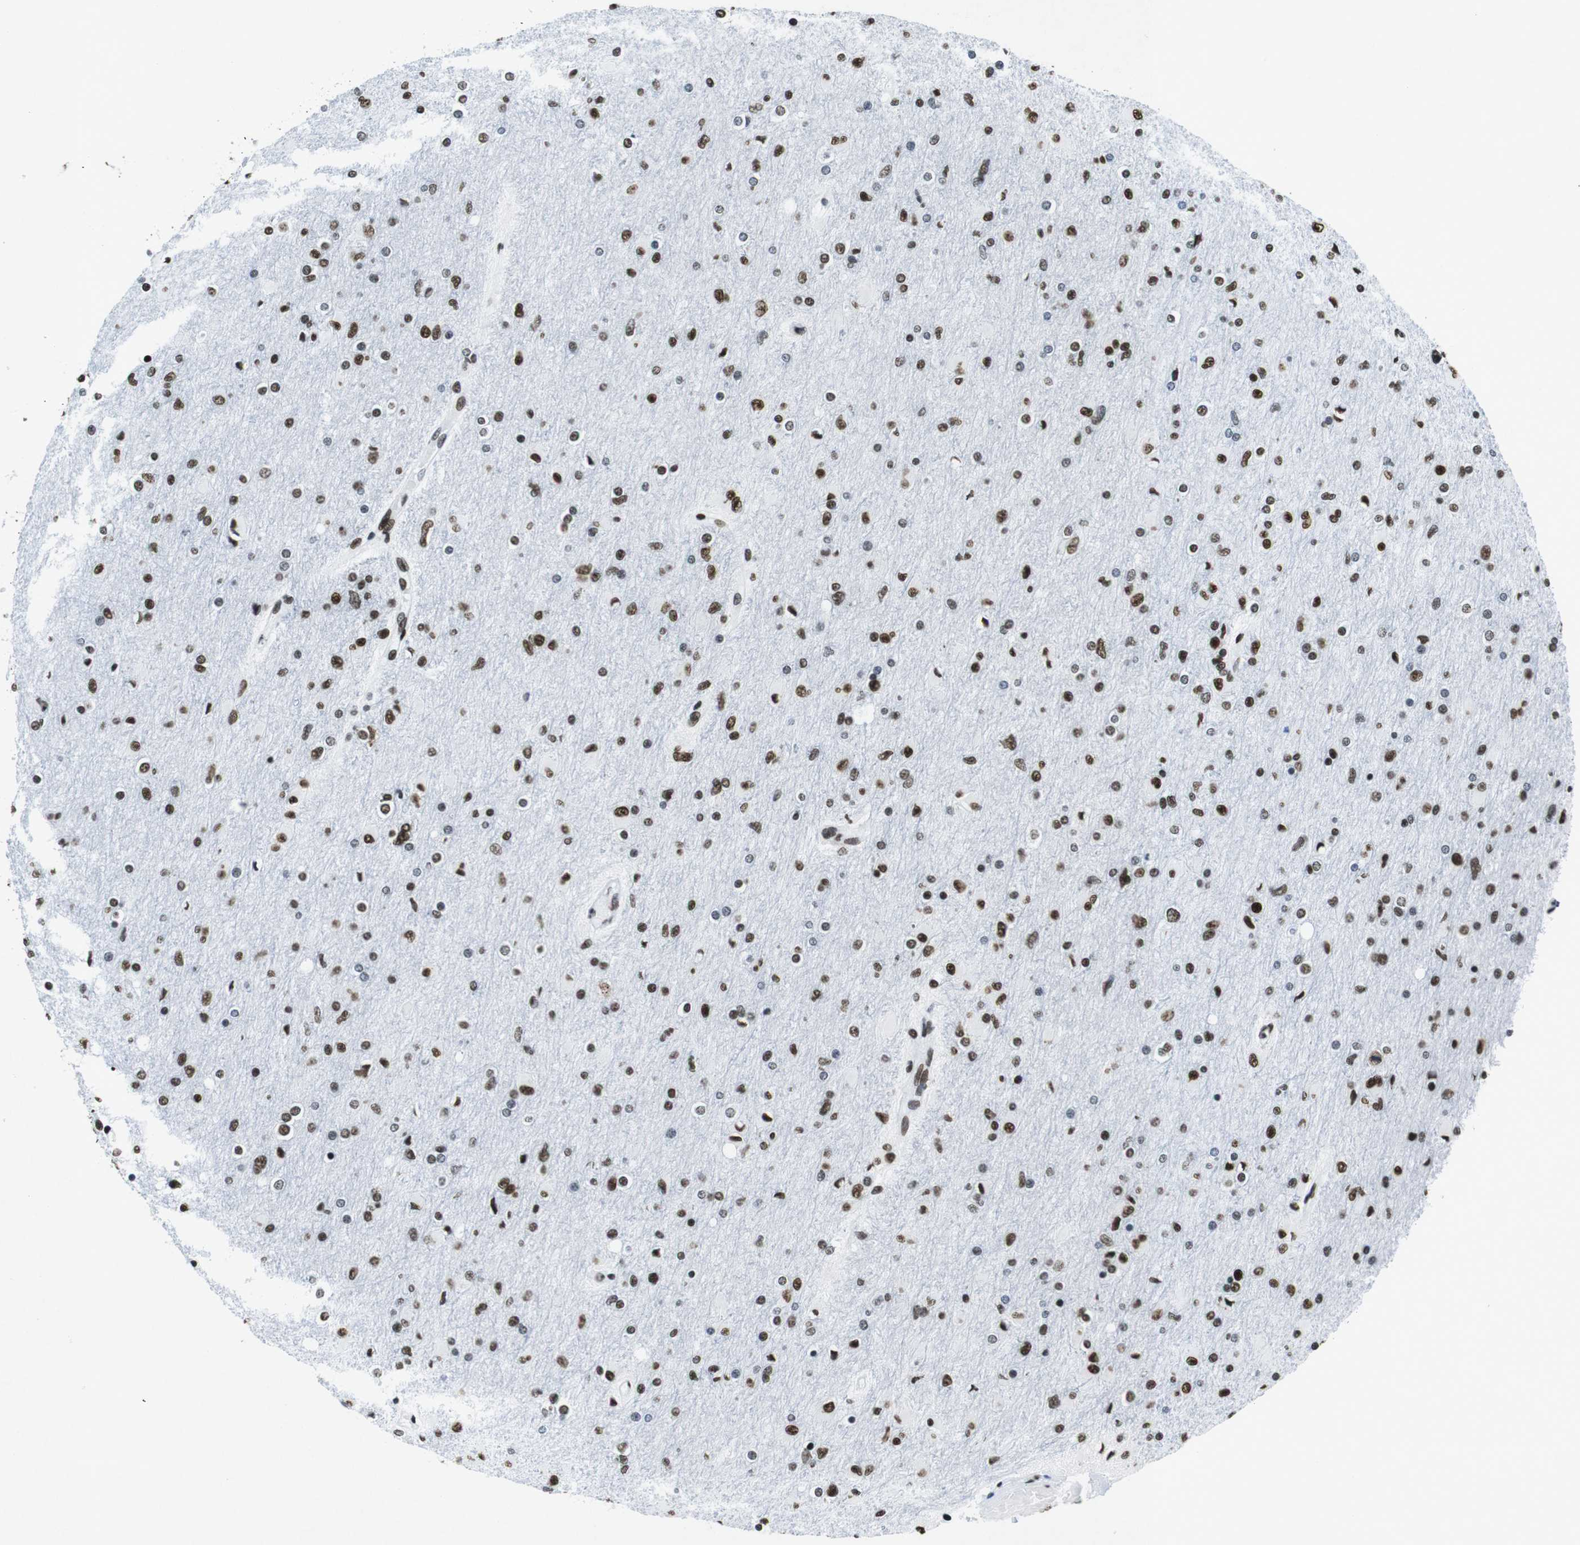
{"staining": {"intensity": "moderate", "quantity": "25%-75%", "location": "nuclear"}, "tissue": "glioma", "cell_type": "Tumor cells", "image_type": "cancer", "snomed": [{"axis": "morphology", "description": "Glioma, malignant, High grade"}, {"axis": "topography", "description": "Cerebral cortex"}], "caption": "Immunohistochemistry (IHC) photomicrograph of neoplastic tissue: glioma stained using immunohistochemistry (IHC) reveals medium levels of moderate protein expression localized specifically in the nuclear of tumor cells, appearing as a nuclear brown color.", "gene": "CITED2", "patient": {"sex": "female", "age": 36}}